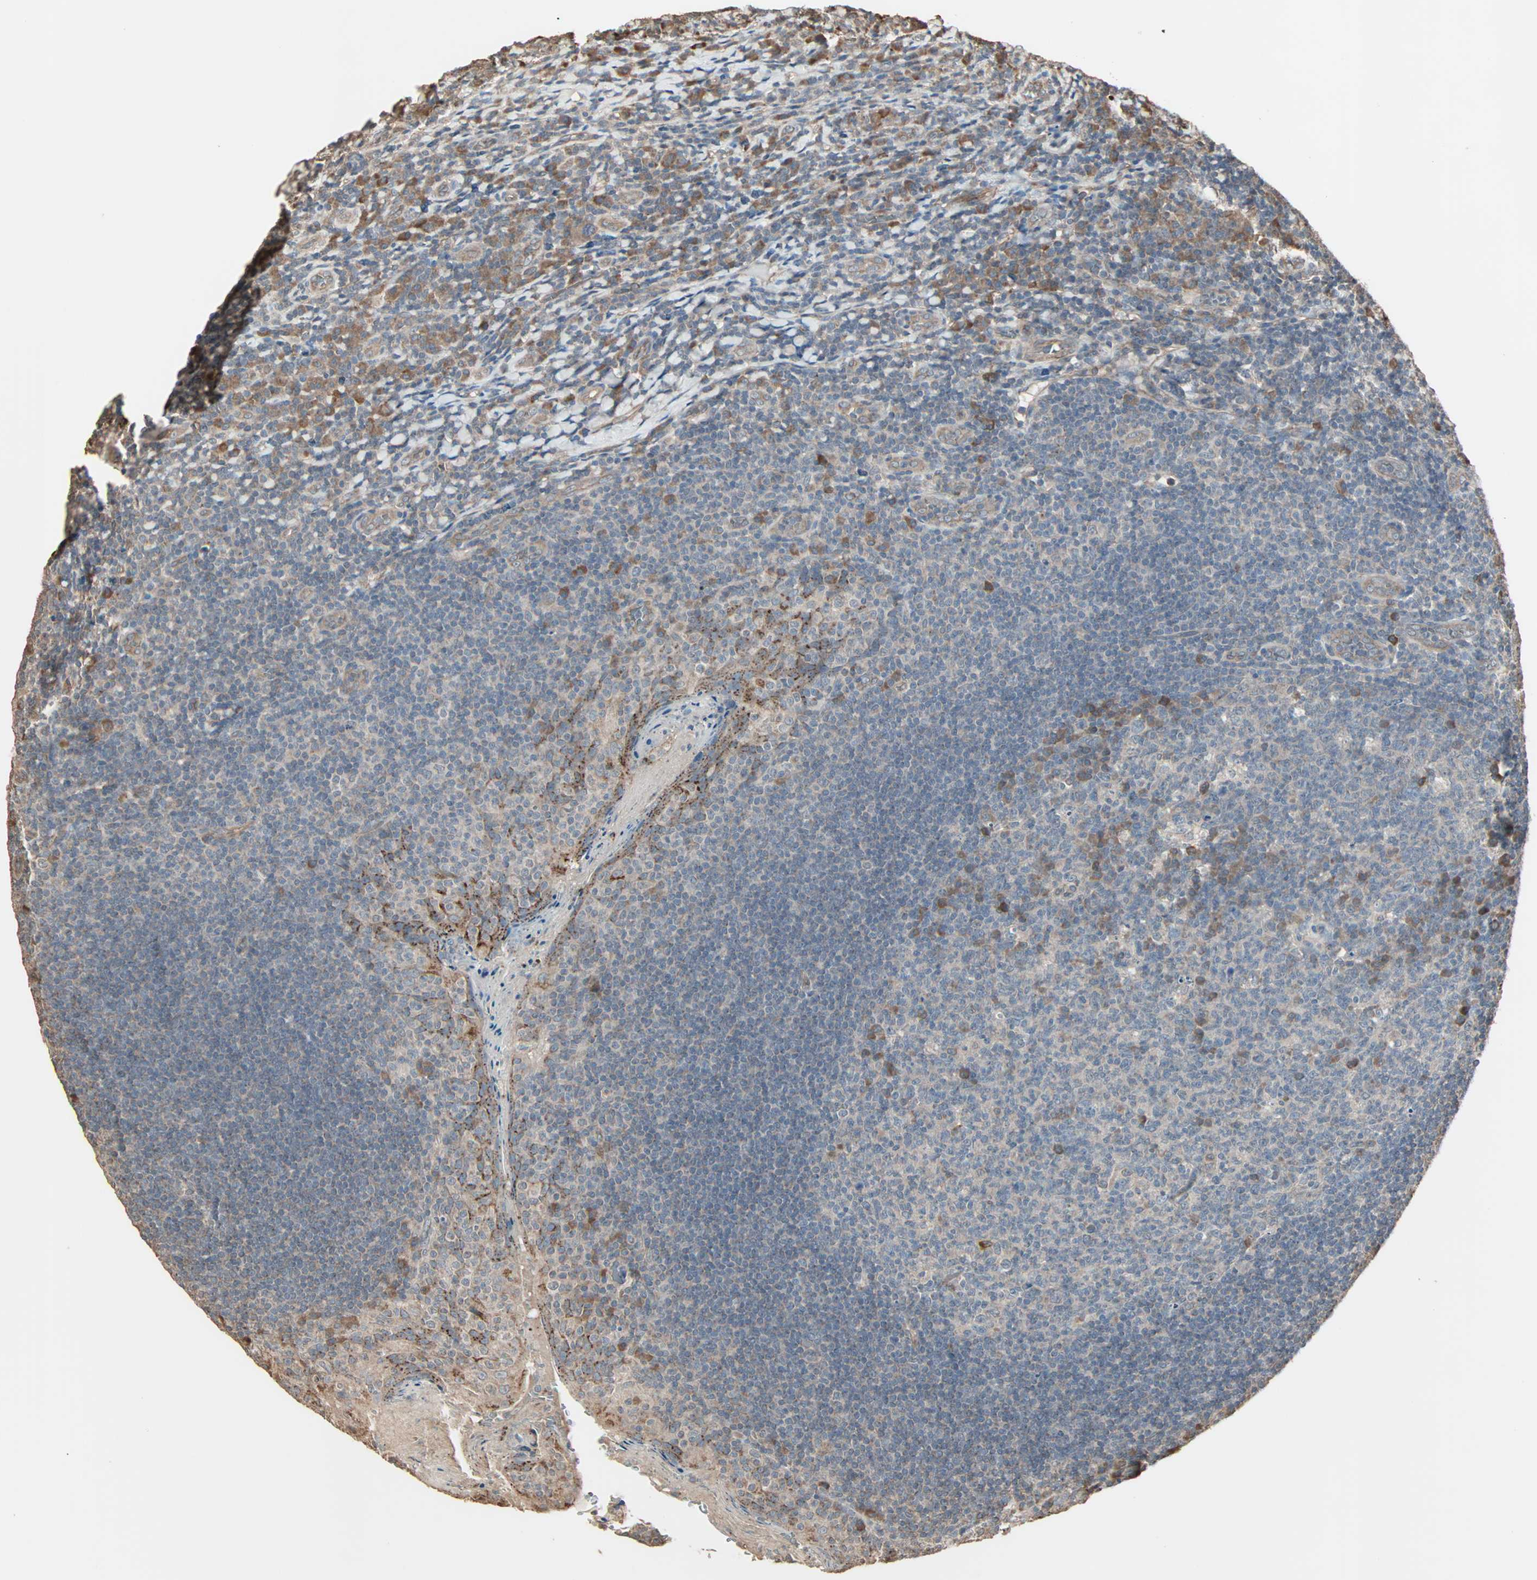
{"staining": {"intensity": "weak", "quantity": "25%-75%", "location": "cytoplasmic/membranous"}, "tissue": "tonsil", "cell_type": "Germinal center cells", "image_type": "normal", "snomed": [{"axis": "morphology", "description": "Normal tissue, NOS"}, {"axis": "topography", "description": "Tonsil"}], "caption": "This photomicrograph displays IHC staining of normal tonsil, with low weak cytoplasmic/membranous expression in approximately 25%-75% of germinal center cells.", "gene": "GALNT3", "patient": {"sex": "male", "age": 17}}